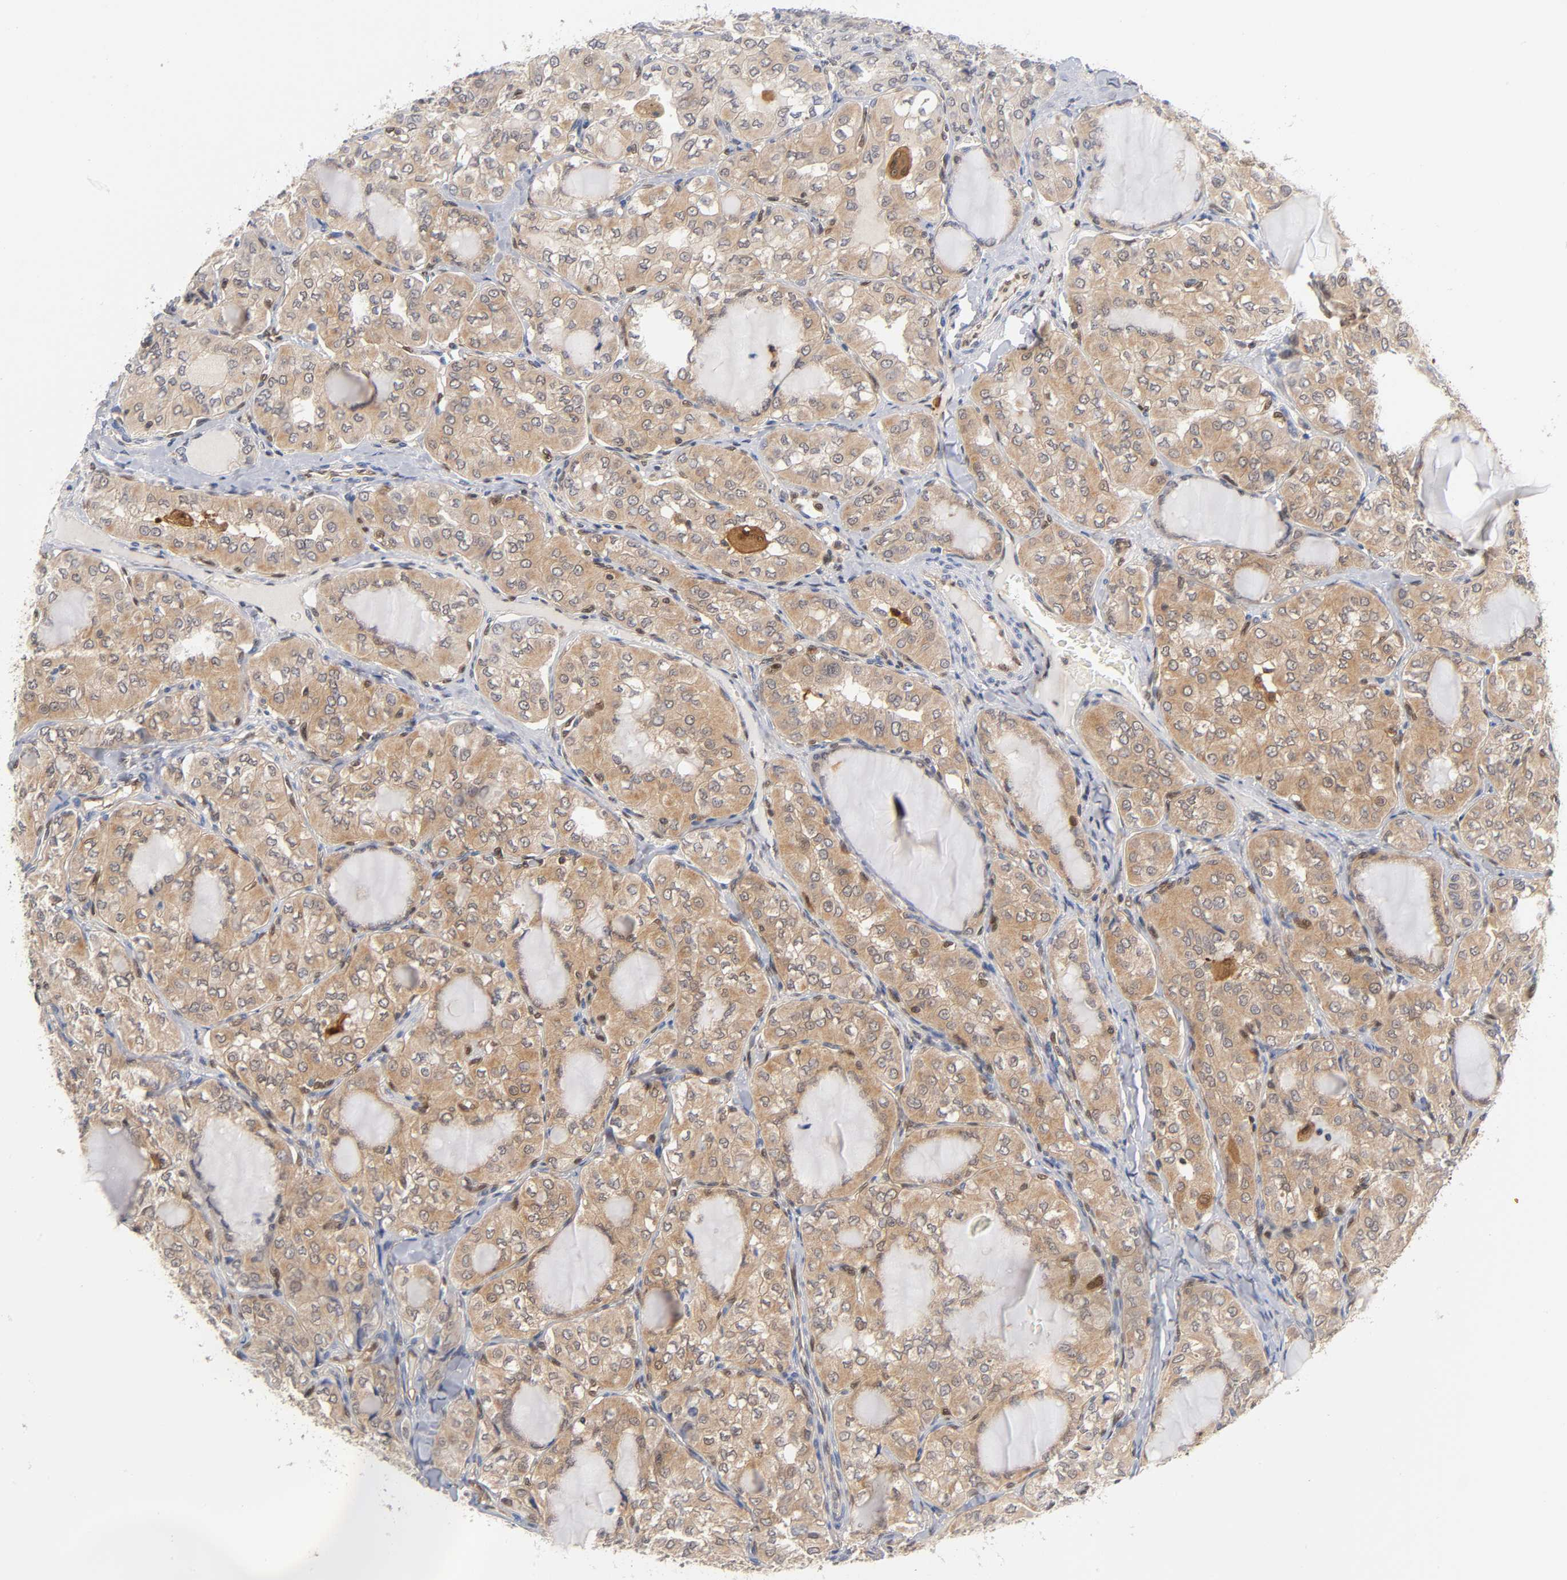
{"staining": {"intensity": "moderate", "quantity": ">75%", "location": "cytoplasmic/membranous"}, "tissue": "thyroid cancer", "cell_type": "Tumor cells", "image_type": "cancer", "snomed": [{"axis": "morphology", "description": "Papillary adenocarcinoma, NOS"}, {"axis": "topography", "description": "Thyroid gland"}], "caption": "IHC (DAB) staining of thyroid cancer (papillary adenocarcinoma) exhibits moderate cytoplasmic/membranous protein positivity in approximately >75% of tumor cells. Using DAB (3,3'-diaminobenzidine) (brown) and hematoxylin (blue) stains, captured at high magnification using brightfield microscopy.", "gene": "DFFB", "patient": {"sex": "male", "age": 20}}